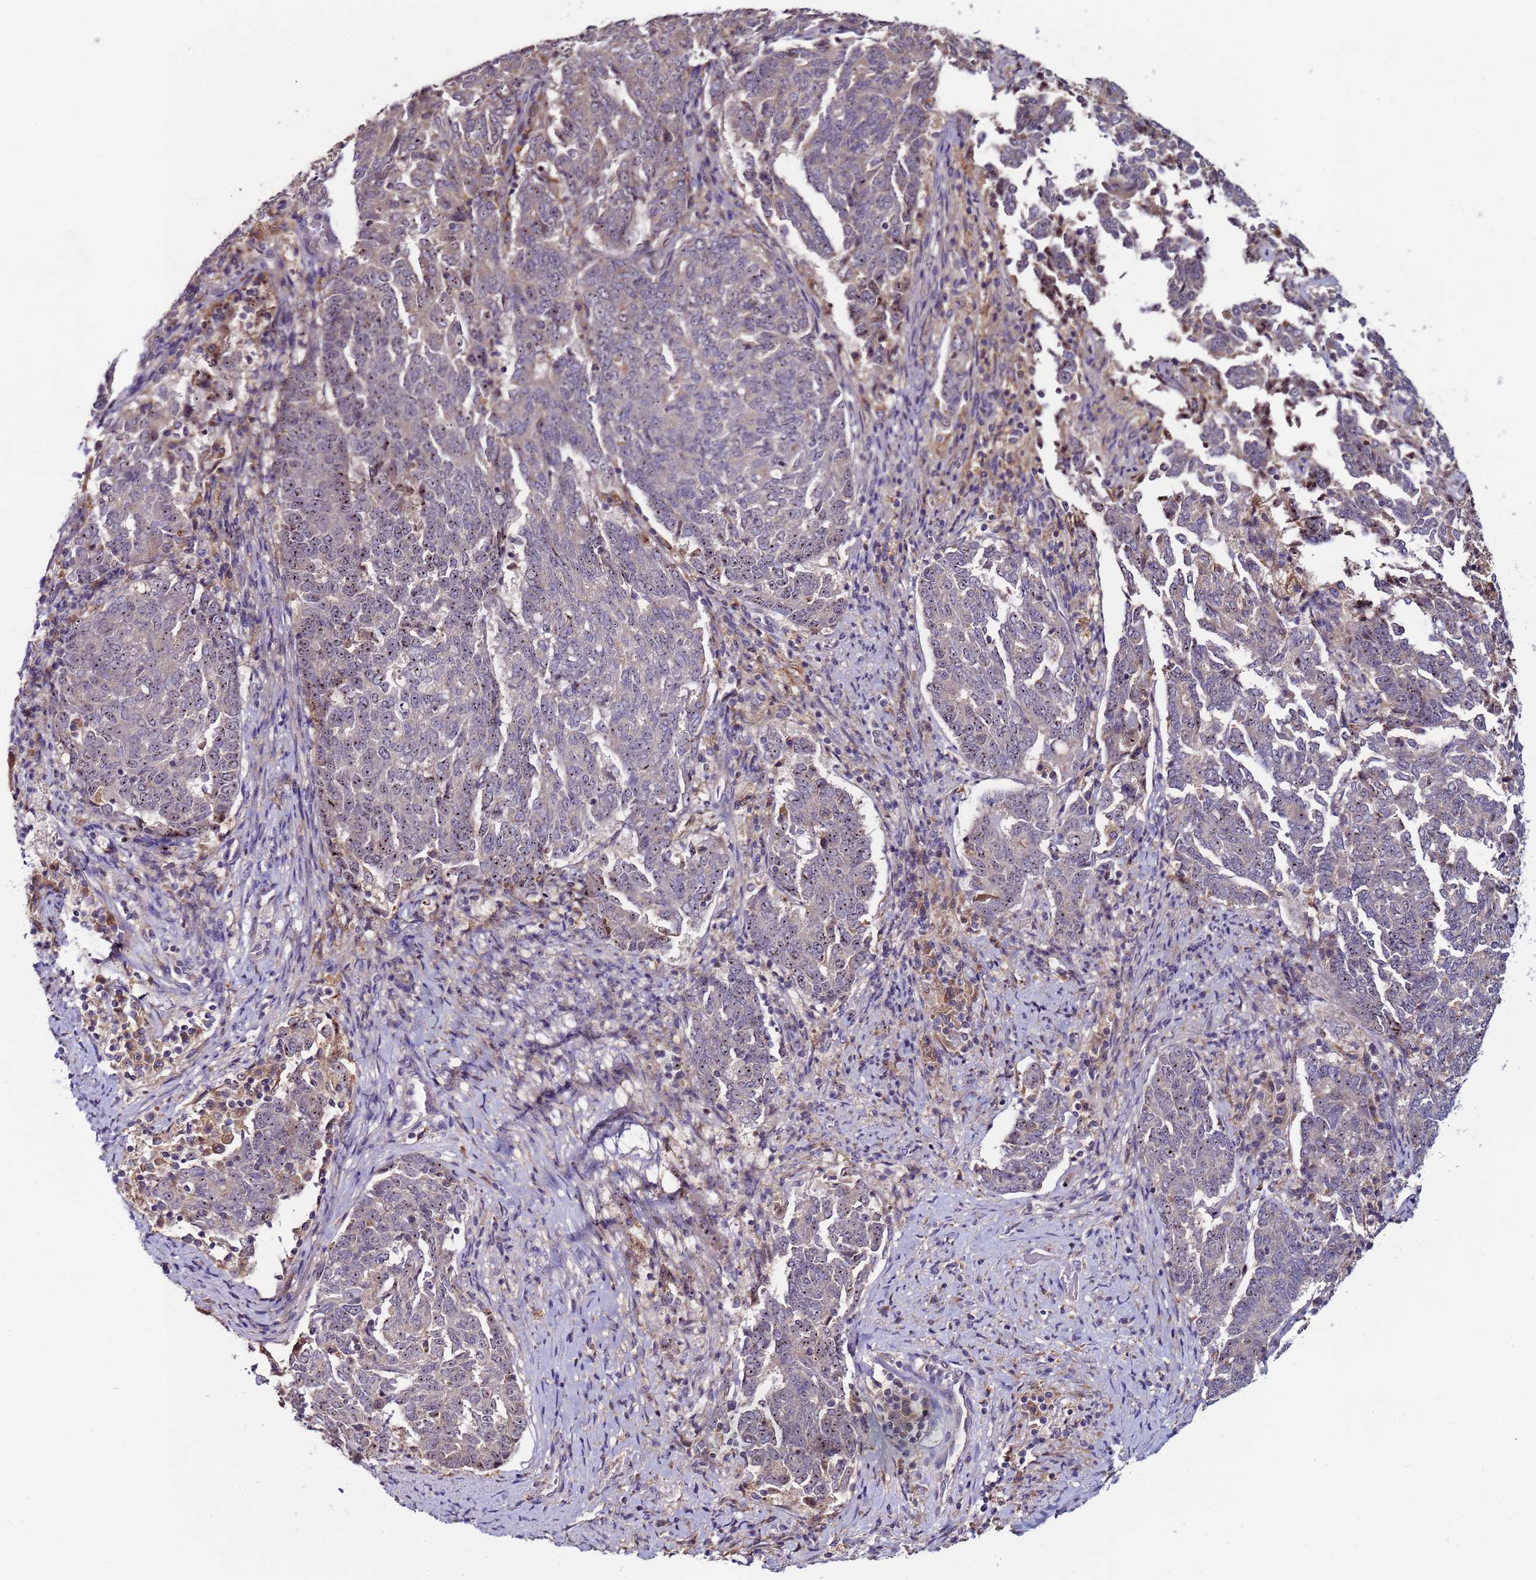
{"staining": {"intensity": "weak", "quantity": "<25%", "location": "nuclear"}, "tissue": "endometrial cancer", "cell_type": "Tumor cells", "image_type": "cancer", "snomed": [{"axis": "morphology", "description": "Adenocarcinoma, NOS"}, {"axis": "topography", "description": "Endometrium"}], "caption": "Endometrial adenocarcinoma stained for a protein using immunohistochemistry (IHC) demonstrates no staining tumor cells.", "gene": "KRI1", "patient": {"sex": "female", "age": 80}}